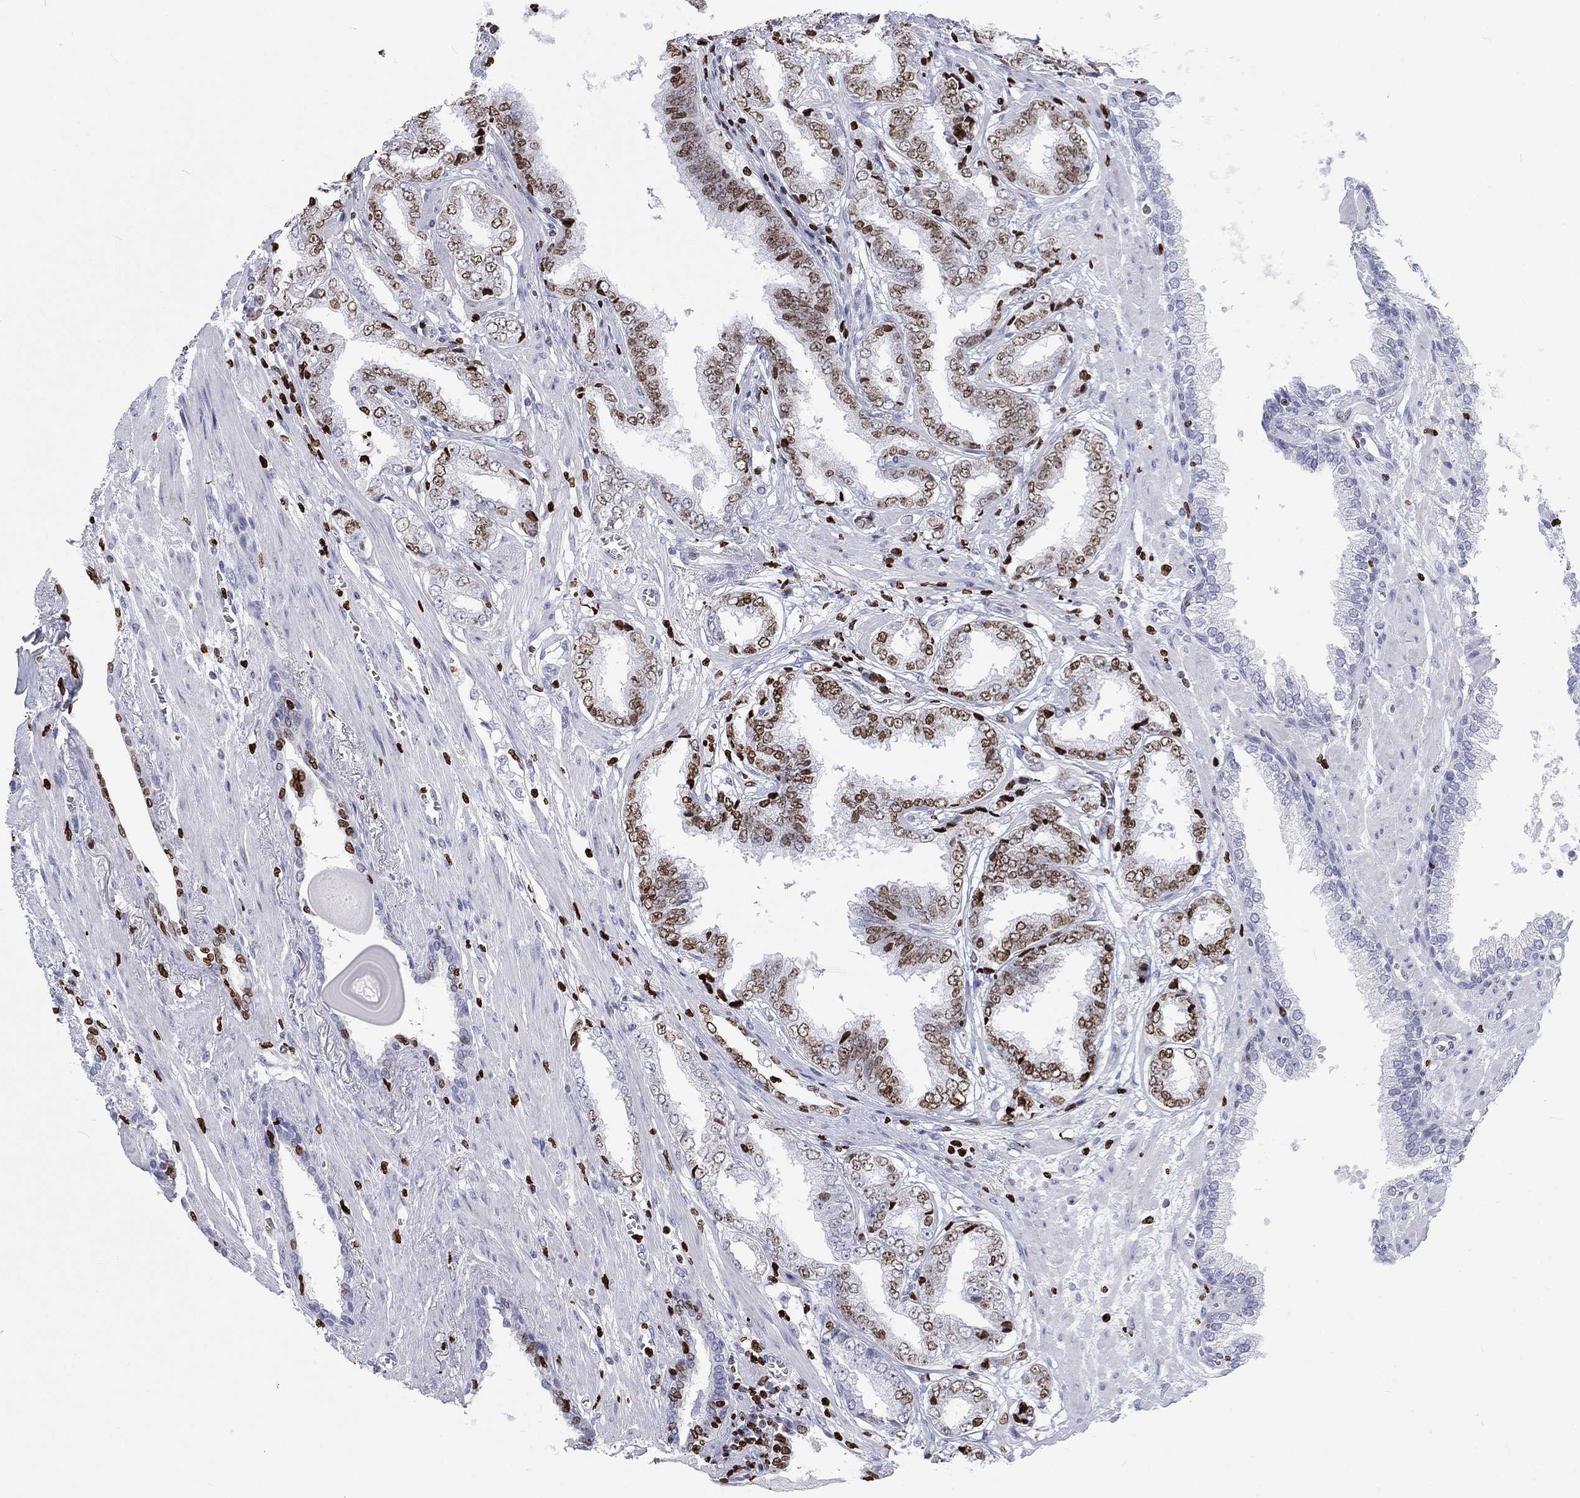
{"staining": {"intensity": "moderate", "quantity": "25%-75%", "location": "nuclear"}, "tissue": "prostate cancer", "cell_type": "Tumor cells", "image_type": "cancer", "snomed": [{"axis": "morphology", "description": "Adenocarcinoma, Low grade"}, {"axis": "topography", "description": "Prostate"}], "caption": "Immunohistochemistry (IHC) micrograph of neoplastic tissue: human low-grade adenocarcinoma (prostate) stained using immunohistochemistry (IHC) demonstrates medium levels of moderate protein expression localized specifically in the nuclear of tumor cells, appearing as a nuclear brown color.", "gene": "H1-5", "patient": {"sex": "male", "age": 69}}